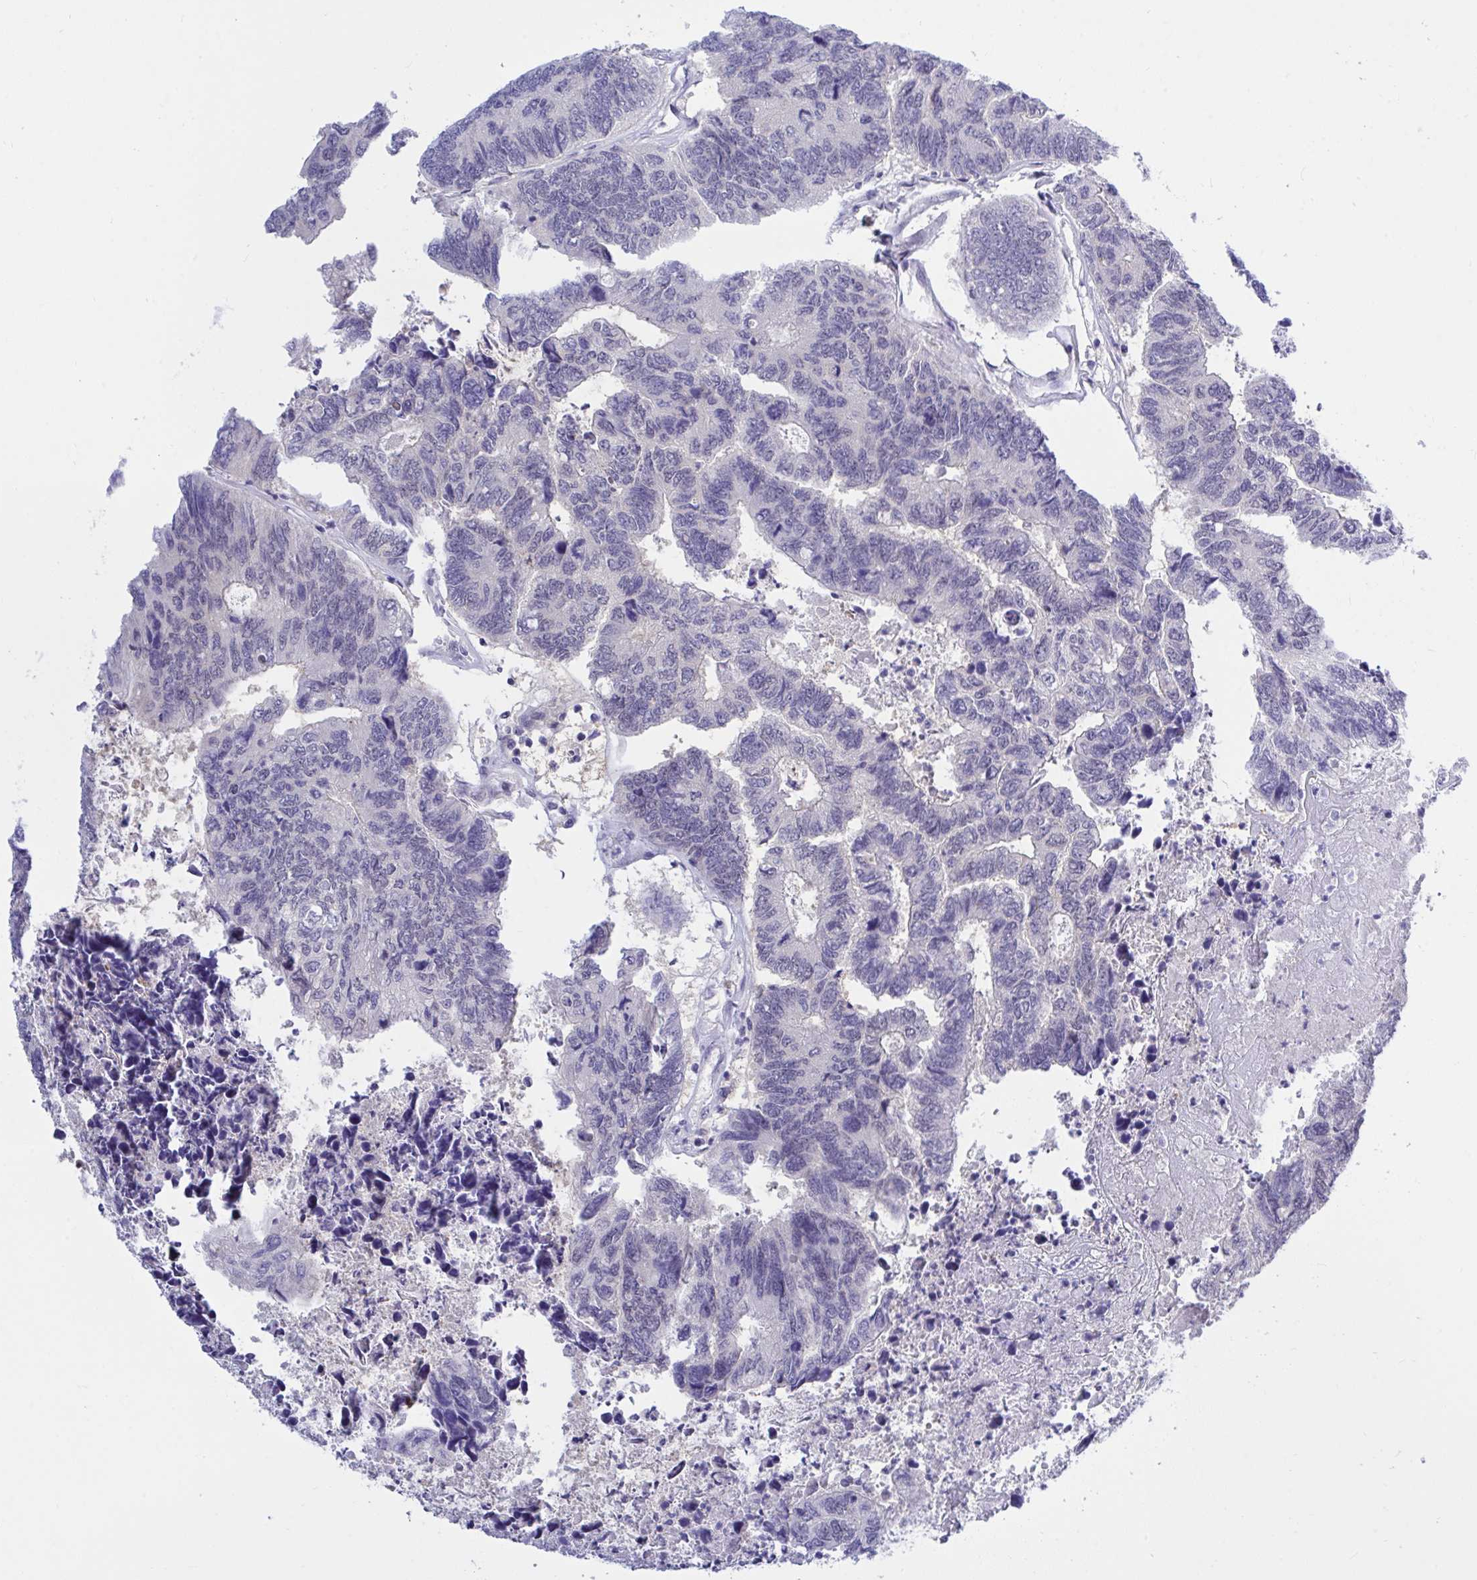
{"staining": {"intensity": "negative", "quantity": "none", "location": "none"}, "tissue": "colorectal cancer", "cell_type": "Tumor cells", "image_type": "cancer", "snomed": [{"axis": "morphology", "description": "Adenocarcinoma, NOS"}, {"axis": "topography", "description": "Colon"}], "caption": "This is a micrograph of immunohistochemistry (IHC) staining of colorectal cancer, which shows no expression in tumor cells.", "gene": "THOP1", "patient": {"sex": "female", "age": 67}}